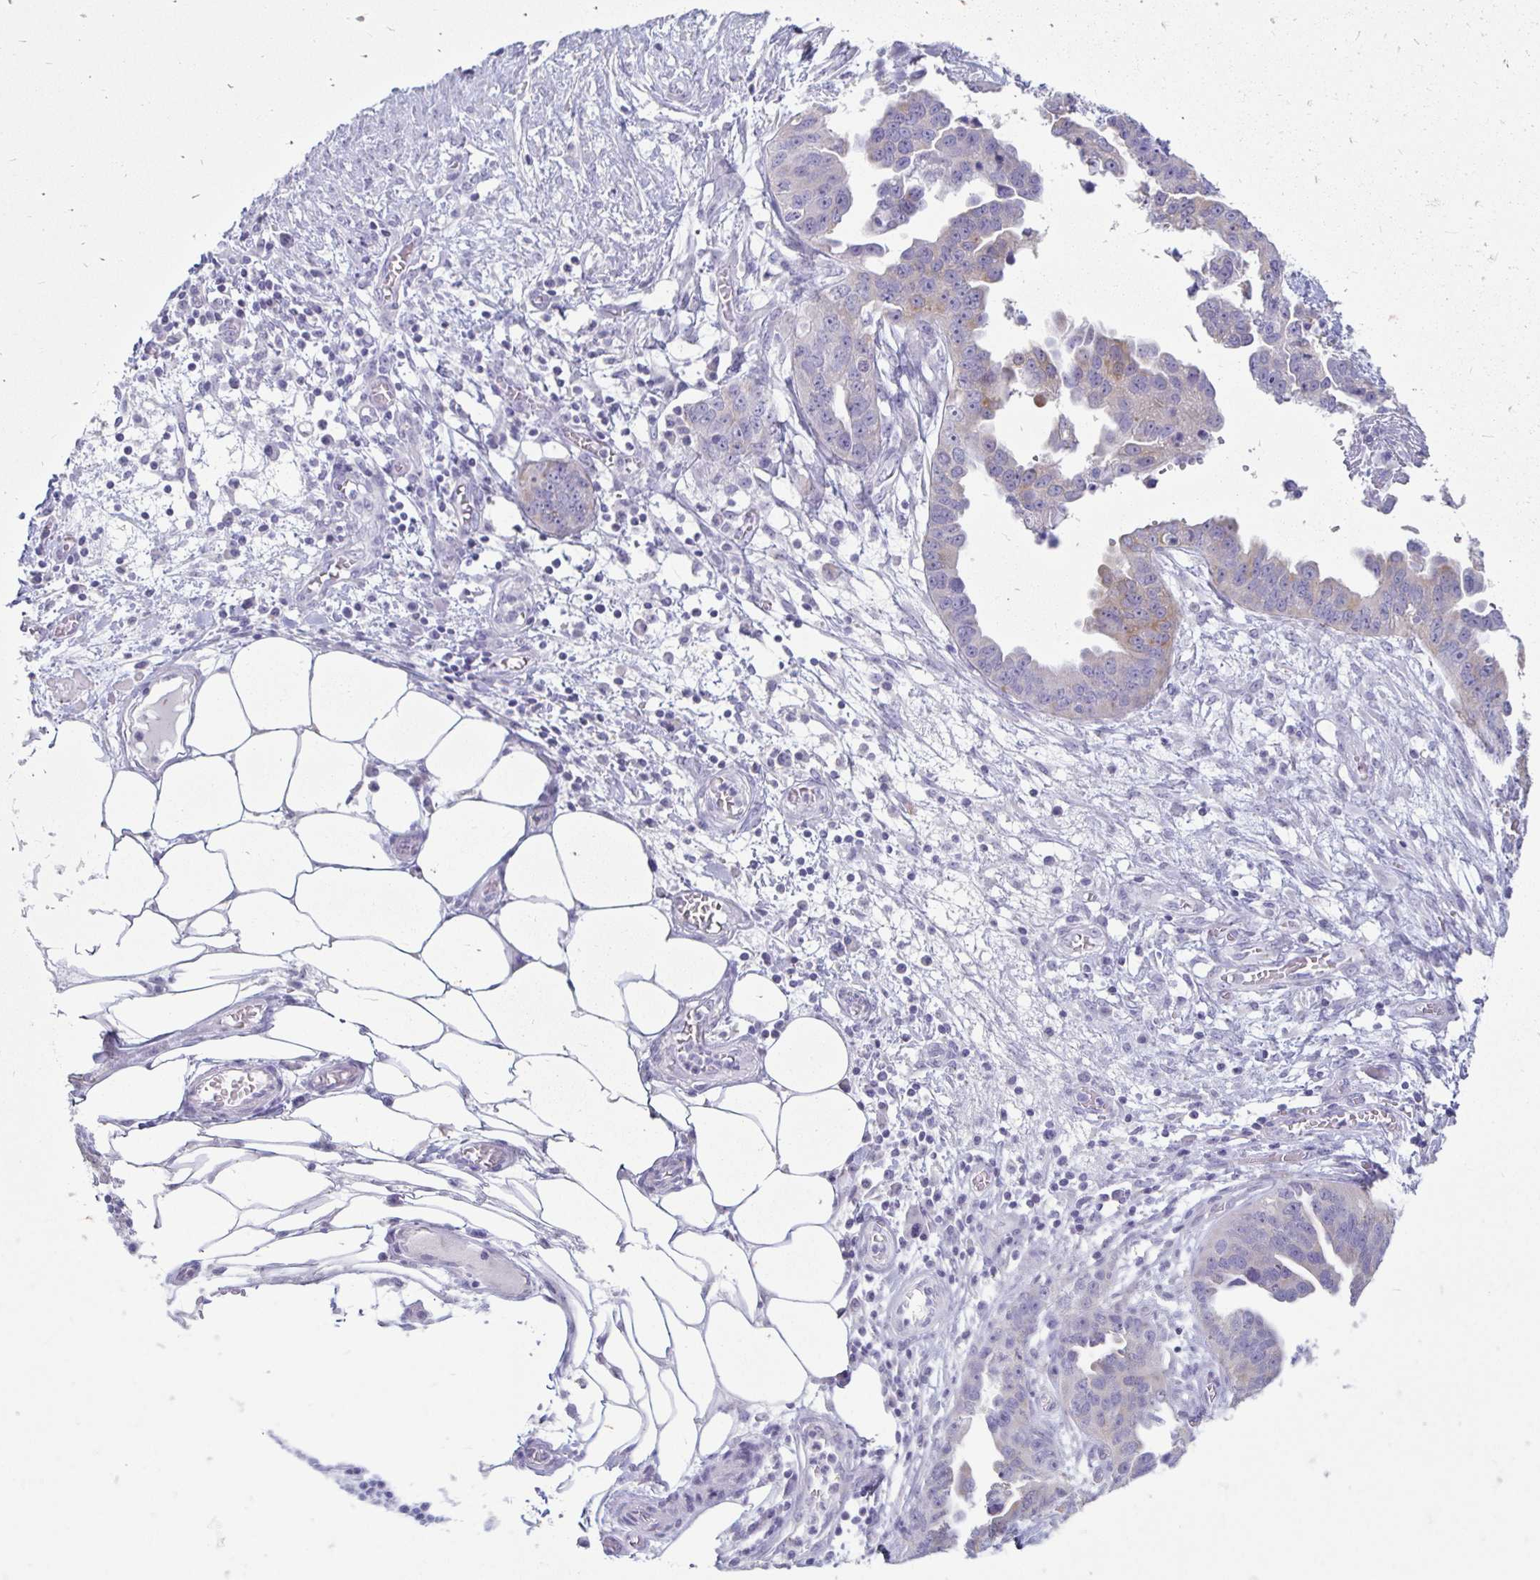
{"staining": {"intensity": "weak", "quantity": "<25%", "location": "cytoplasmic/membranous"}, "tissue": "ovarian cancer", "cell_type": "Tumor cells", "image_type": "cancer", "snomed": [{"axis": "morphology", "description": "Cystadenocarcinoma, serous, NOS"}, {"axis": "topography", "description": "Ovary"}], "caption": "Serous cystadenocarcinoma (ovarian) stained for a protein using IHC demonstrates no staining tumor cells.", "gene": "PEG10", "patient": {"sex": "female", "age": 75}}